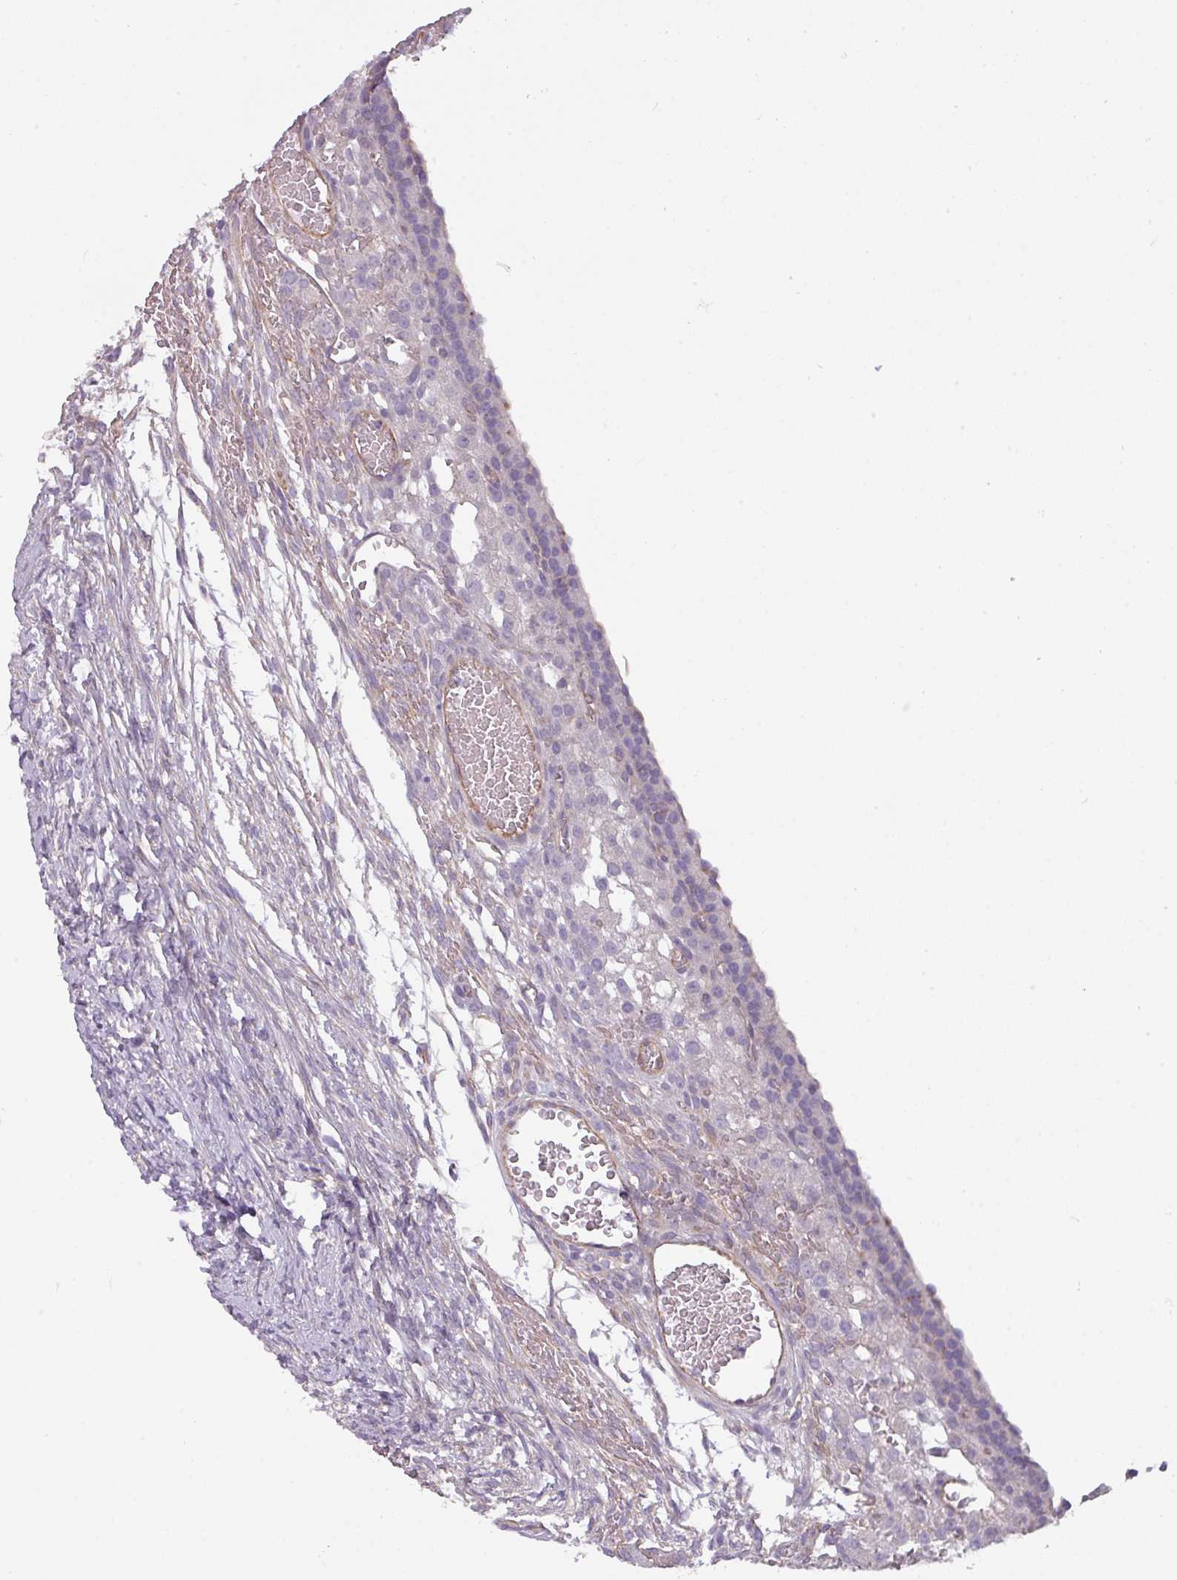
{"staining": {"intensity": "negative", "quantity": "none", "location": "none"}, "tissue": "ovary", "cell_type": "Follicle cells", "image_type": "normal", "snomed": [{"axis": "morphology", "description": "Normal tissue, NOS"}, {"axis": "topography", "description": "Ovary"}], "caption": "Follicle cells show no significant protein staining in unremarkable ovary. The staining was performed using DAB (3,3'-diaminobenzidine) to visualize the protein expression in brown, while the nuclei were stained in blue with hematoxylin (Magnification: 20x).", "gene": "BUD23", "patient": {"sex": "female", "age": 39}}